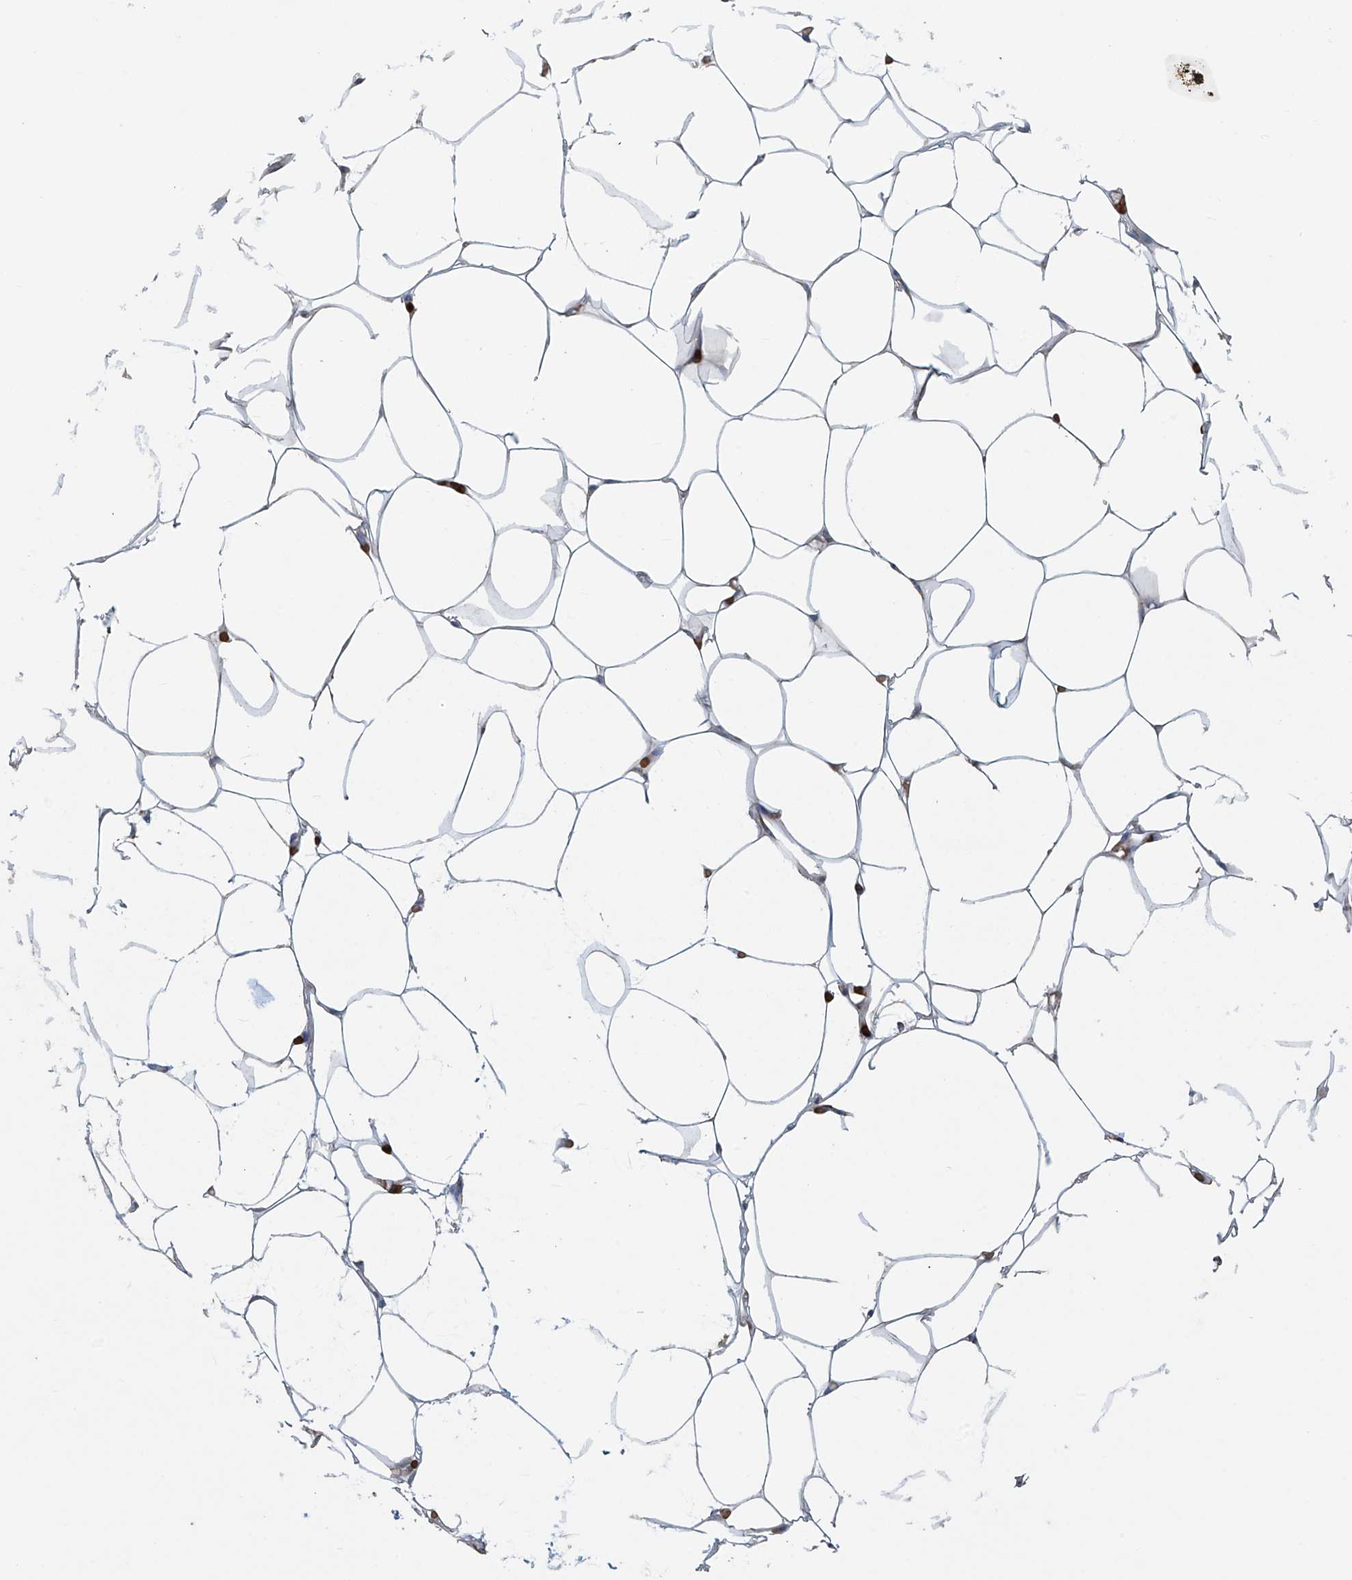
{"staining": {"intensity": "negative", "quantity": "none", "location": "none"}, "tissue": "adipose tissue", "cell_type": "Adipocytes", "image_type": "normal", "snomed": [{"axis": "morphology", "description": "Normal tissue, NOS"}, {"axis": "topography", "description": "Breast"}], "caption": "High magnification brightfield microscopy of unremarkable adipose tissue stained with DAB (brown) and counterstained with hematoxylin (blue): adipocytes show no significant staining. Brightfield microscopy of IHC stained with DAB (brown) and hematoxylin (blue), captured at high magnification.", "gene": "COMMD1", "patient": {"sex": "female", "age": 23}}